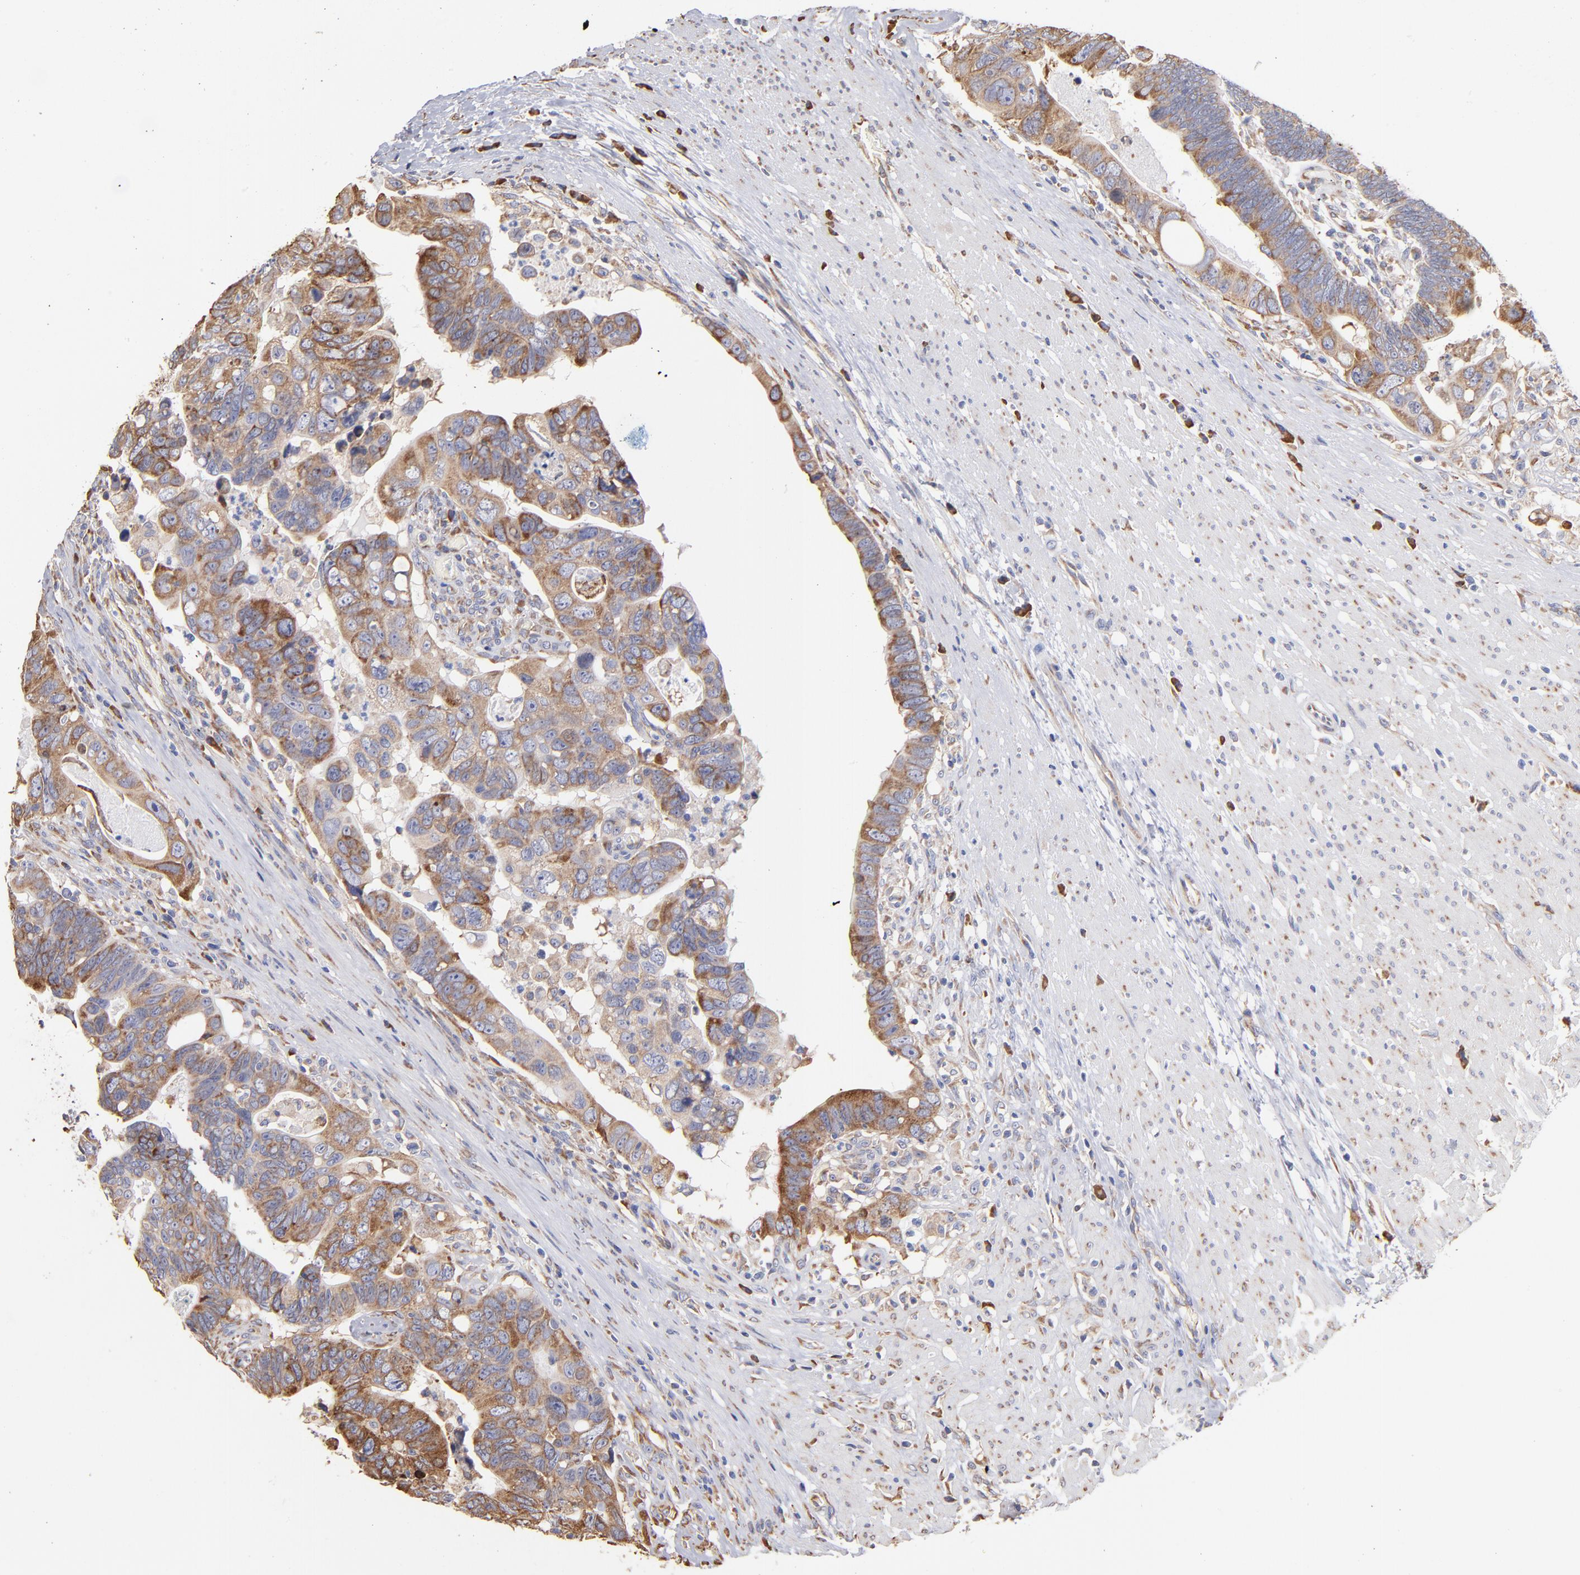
{"staining": {"intensity": "moderate", "quantity": "25%-75%", "location": "cytoplasmic/membranous"}, "tissue": "colorectal cancer", "cell_type": "Tumor cells", "image_type": "cancer", "snomed": [{"axis": "morphology", "description": "Adenocarcinoma, NOS"}, {"axis": "topography", "description": "Rectum"}], "caption": "The histopathology image exhibits a brown stain indicating the presence of a protein in the cytoplasmic/membranous of tumor cells in colorectal cancer (adenocarcinoma).", "gene": "RPL9", "patient": {"sex": "male", "age": 53}}